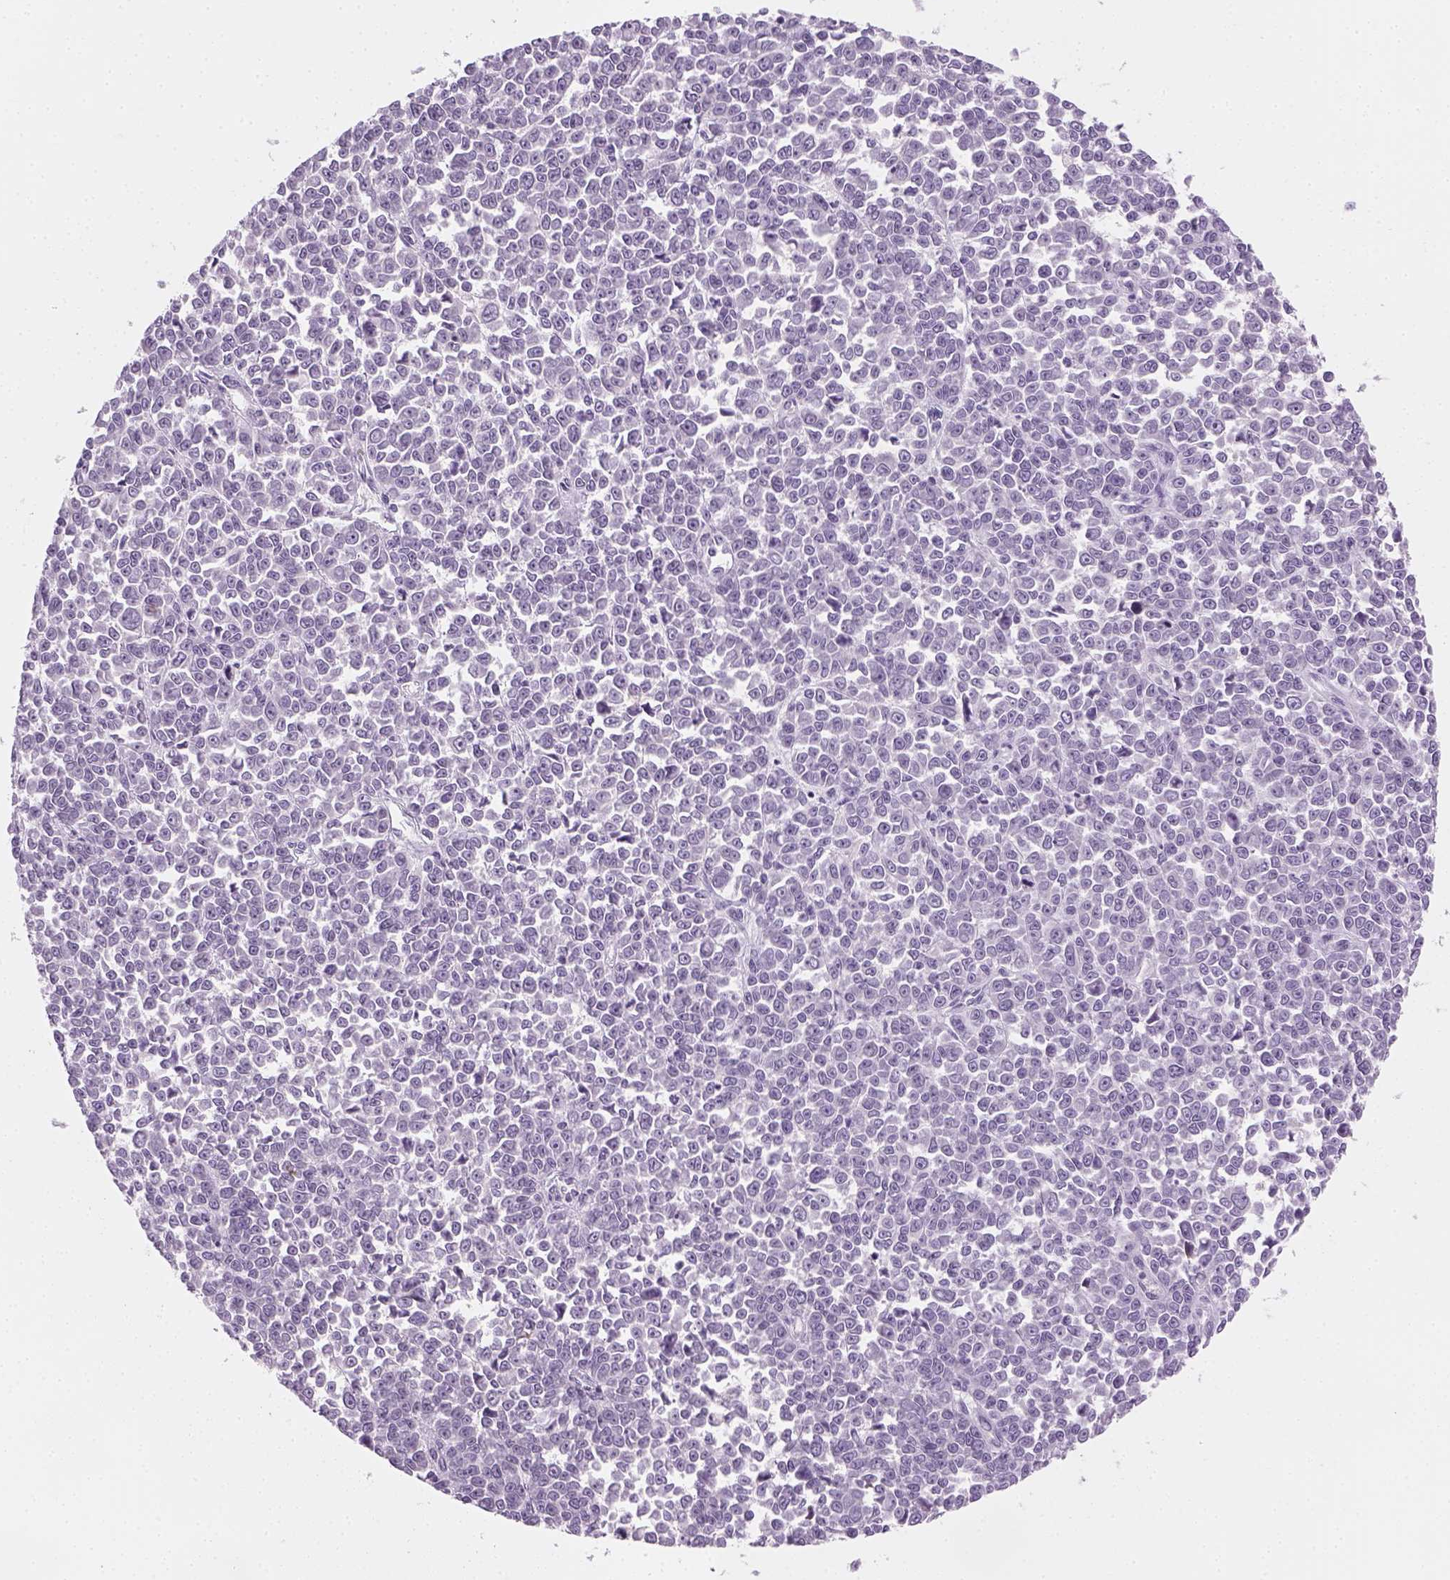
{"staining": {"intensity": "negative", "quantity": "none", "location": "none"}, "tissue": "melanoma", "cell_type": "Tumor cells", "image_type": "cancer", "snomed": [{"axis": "morphology", "description": "Malignant melanoma, NOS"}, {"axis": "topography", "description": "Skin"}], "caption": "Tumor cells show no significant expression in melanoma.", "gene": "TH", "patient": {"sex": "female", "age": 95}}